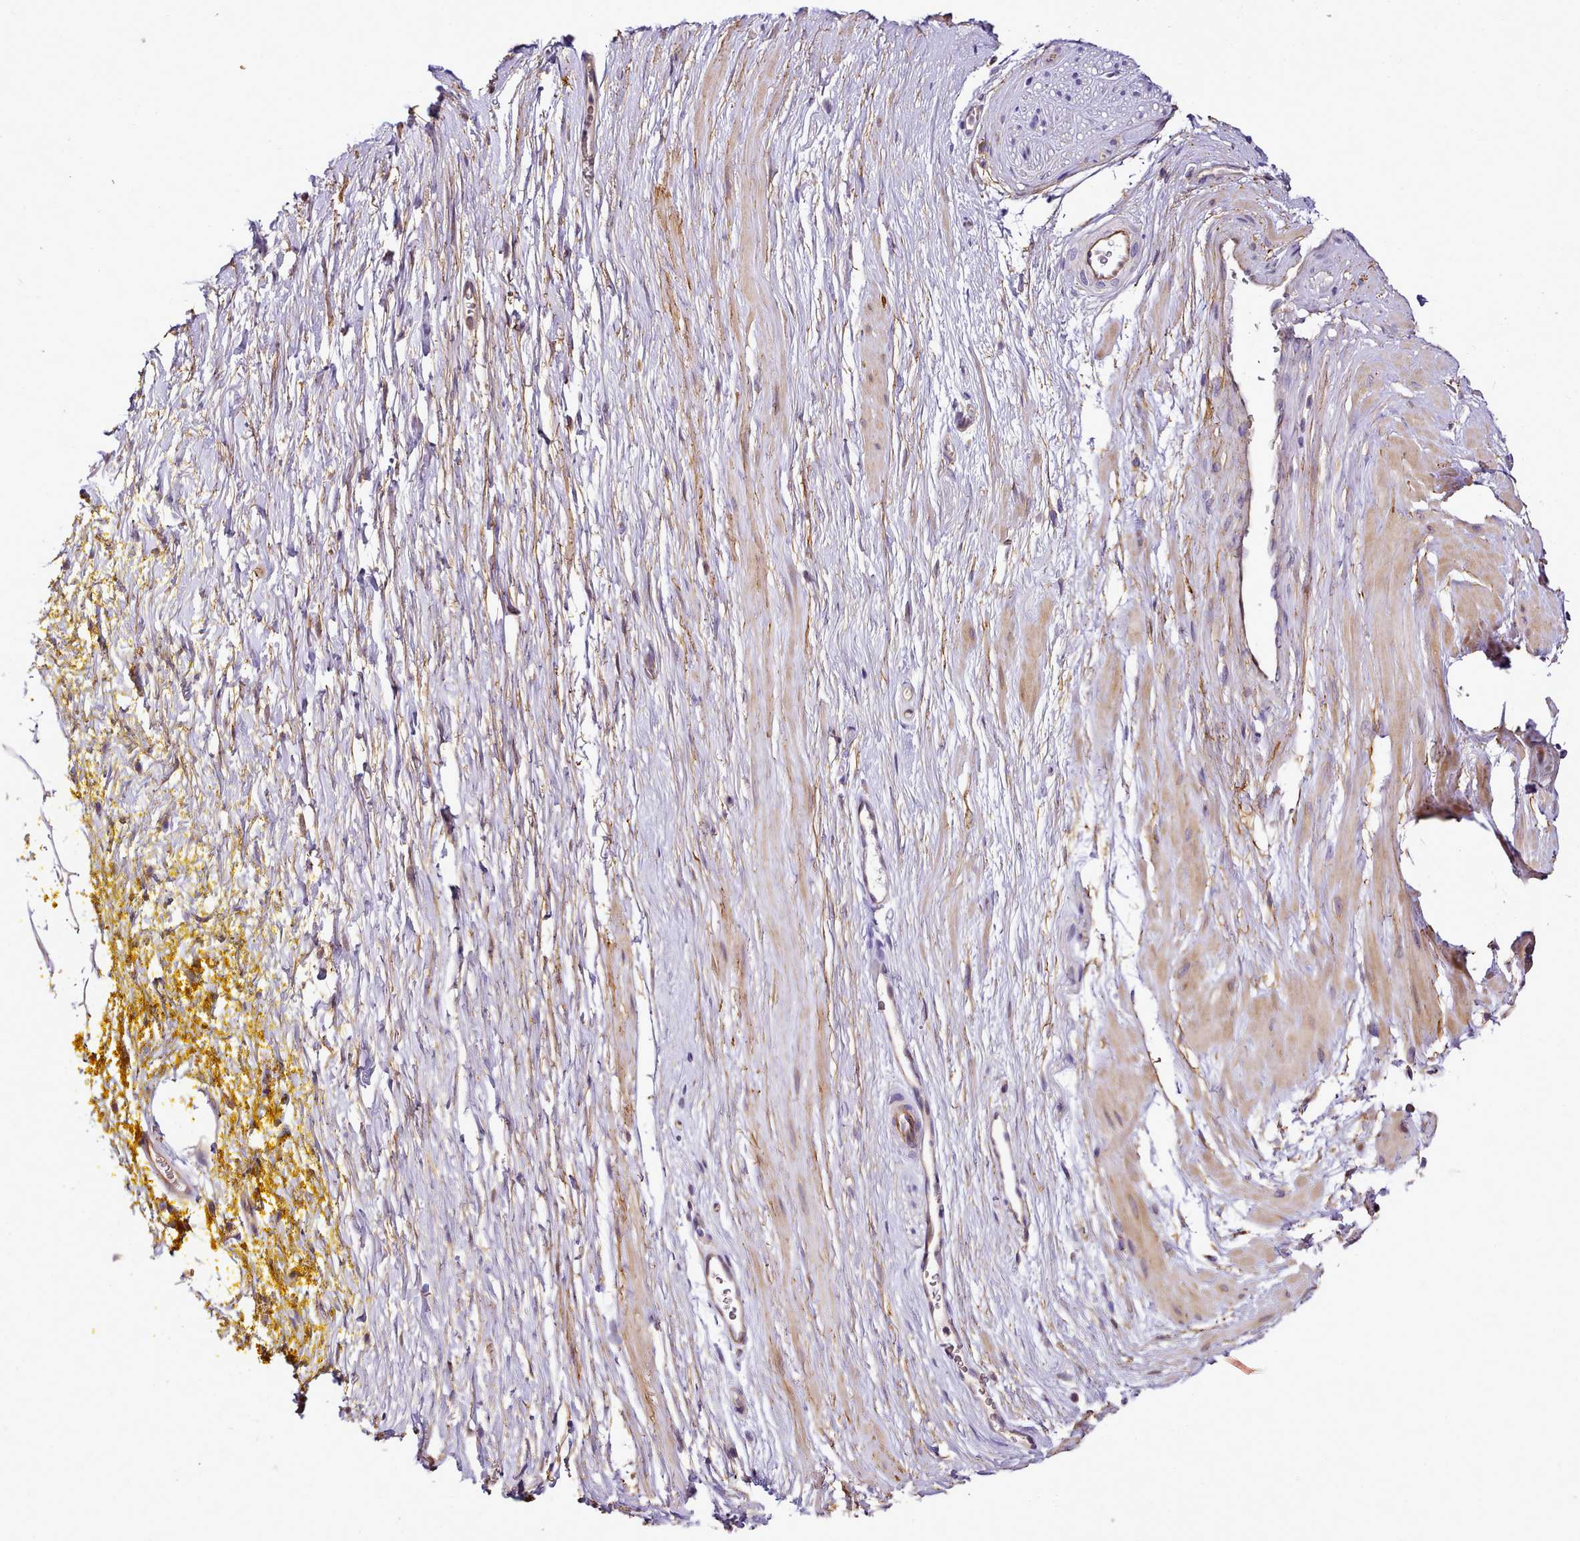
{"staining": {"intensity": "moderate", "quantity": ">75%", "location": "cytoplasmic/membranous"}, "tissue": "adipose tissue", "cell_type": "Adipocytes", "image_type": "normal", "snomed": [{"axis": "morphology", "description": "Normal tissue, NOS"}, {"axis": "morphology", "description": "Adenocarcinoma, Low grade"}, {"axis": "topography", "description": "Prostate"}, {"axis": "topography", "description": "Peripheral nerve tissue"}], "caption": "Adipose tissue stained for a protein shows moderate cytoplasmic/membranous positivity in adipocytes.", "gene": "NBPF10", "patient": {"sex": "male", "age": 63}}